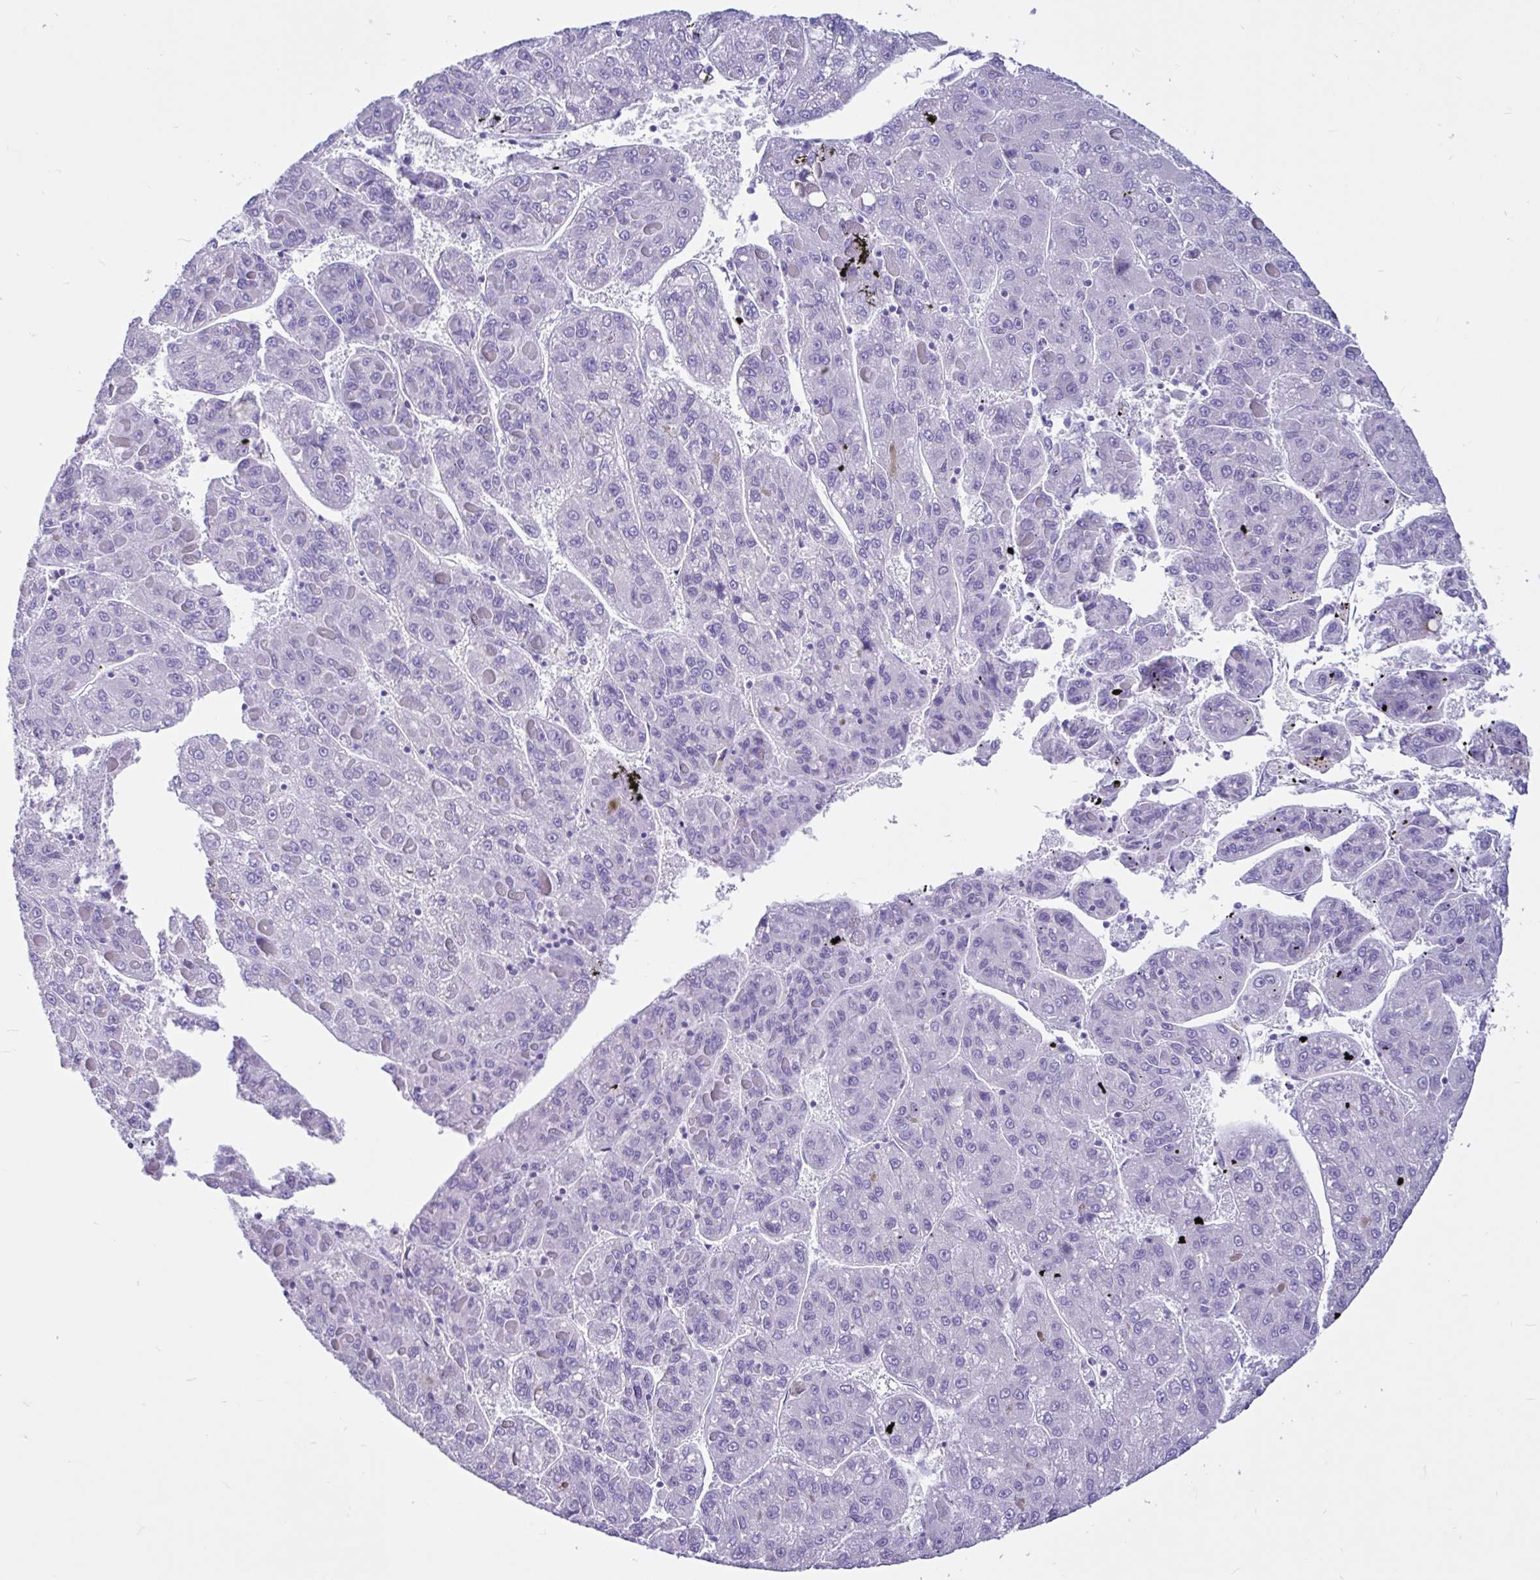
{"staining": {"intensity": "negative", "quantity": "none", "location": "none"}, "tissue": "liver cancer", "cell_type": "Tumor cells", "image_type": "cancer", "snomed": [{"axis": "morphology", "description": "Carcinoma, Hepatocellular, NOS"}, {"axis": "topography", "description": "Liver"}], "caption": "Photomicrograph shows no protein staining in tumor cells of hepatocellular carcinoma (liver) tissue. (Stains: DAB immunohistochemistry (IHC) with hematoxylin counter stain, Microscopy: brightfield microscopy at high magnification).", "gene": "CYP19A1", "patient": {"sex": "female", "age": 82}}